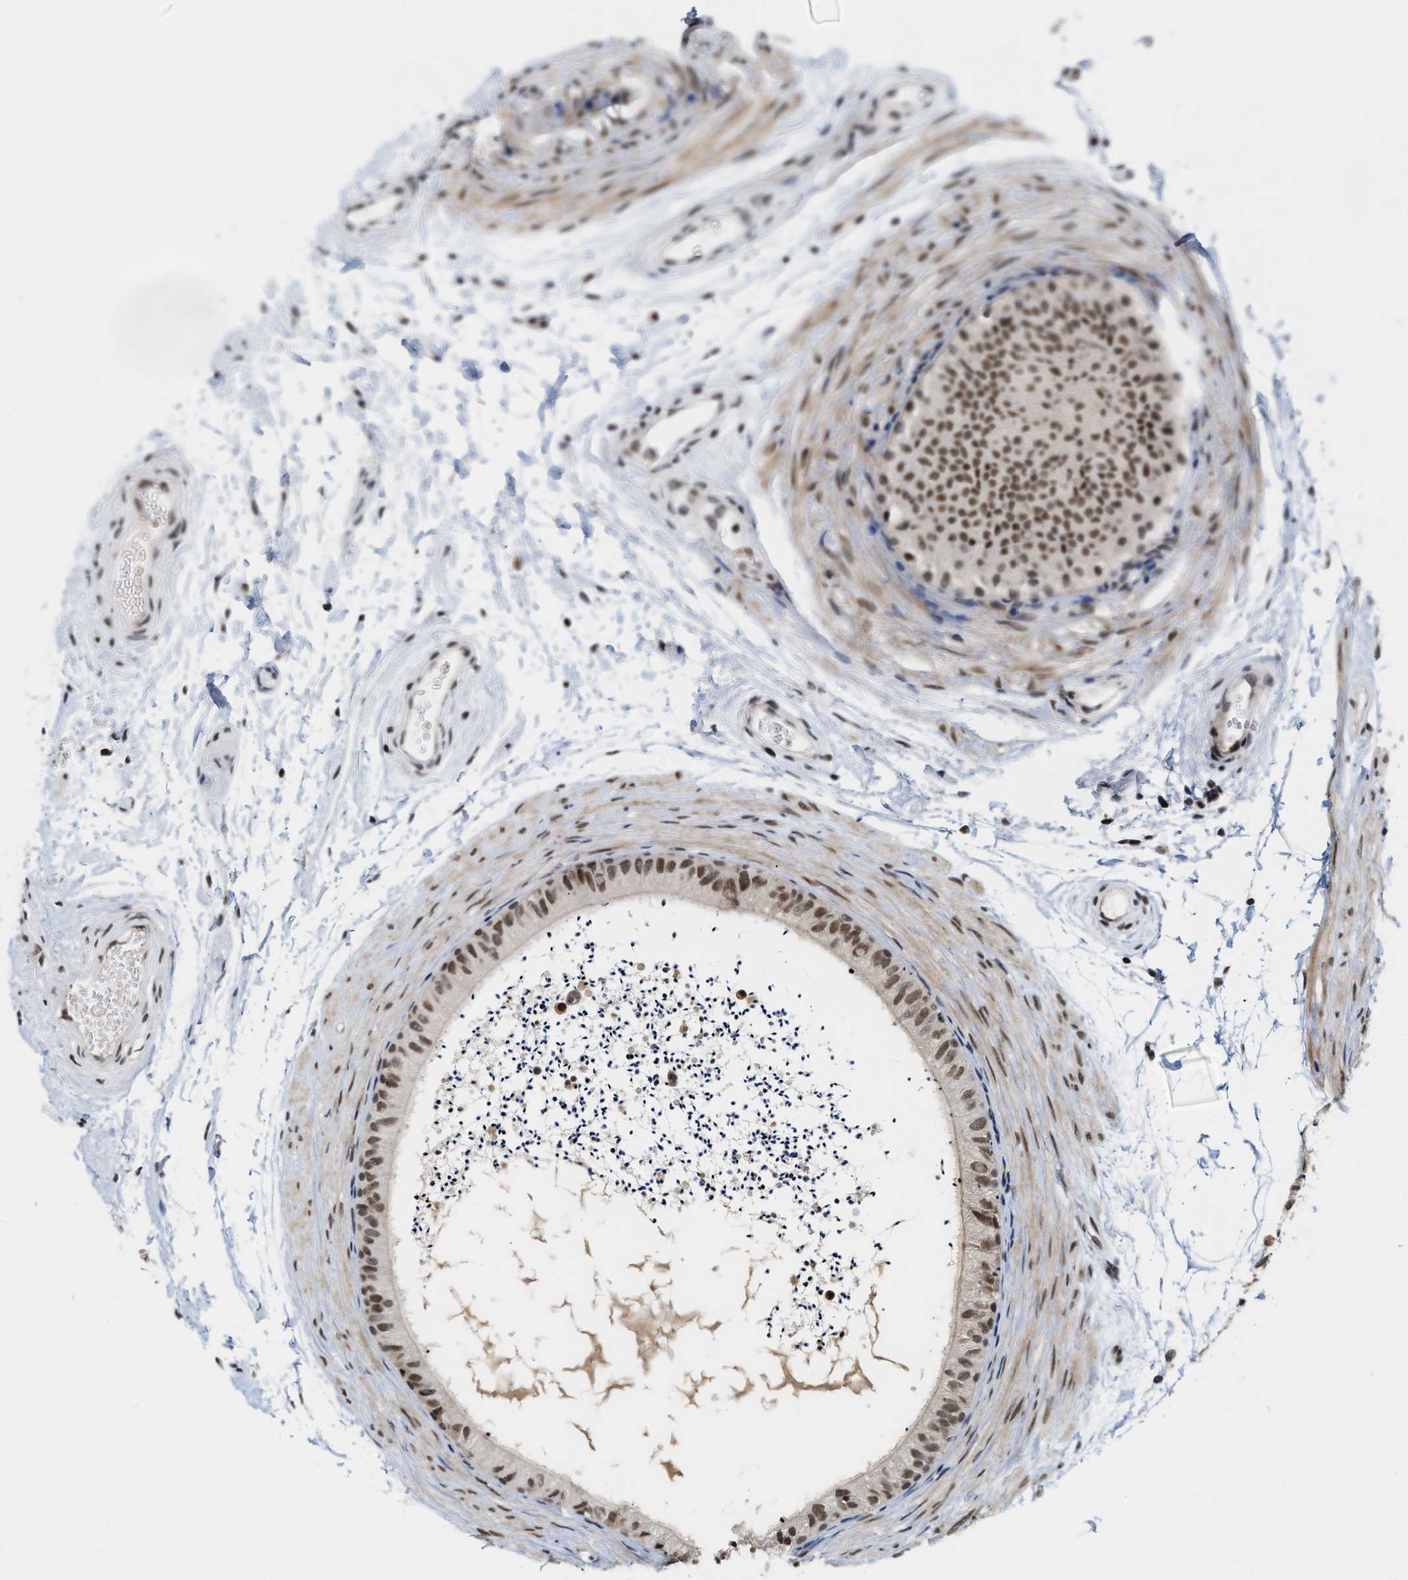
{"staining": {"intensity": "moderate", "quantity": ">75%", "location": "nuclear"}, "tissue": "epididymis", "cell_type": "Glandular cells", "image_type": "normal", "snomed": [{"axis": "morphology", "description": "Normal tissue, NOS"}, {"axis": "topography", "description": "Epididymis"}], "caption": "The histopathology image exhibits staining of normal epididymis, revealing moderate nuclear protein expression (brown color) within glandular cells. The staining was performed using DAB (3,3'-diaminobenzidine), with brown indicating positive protein expression. Nuclei are stained blue with hematoxylin.", "gene": "ANKRD6", "patient": {"sex": "male", "age": 56}}